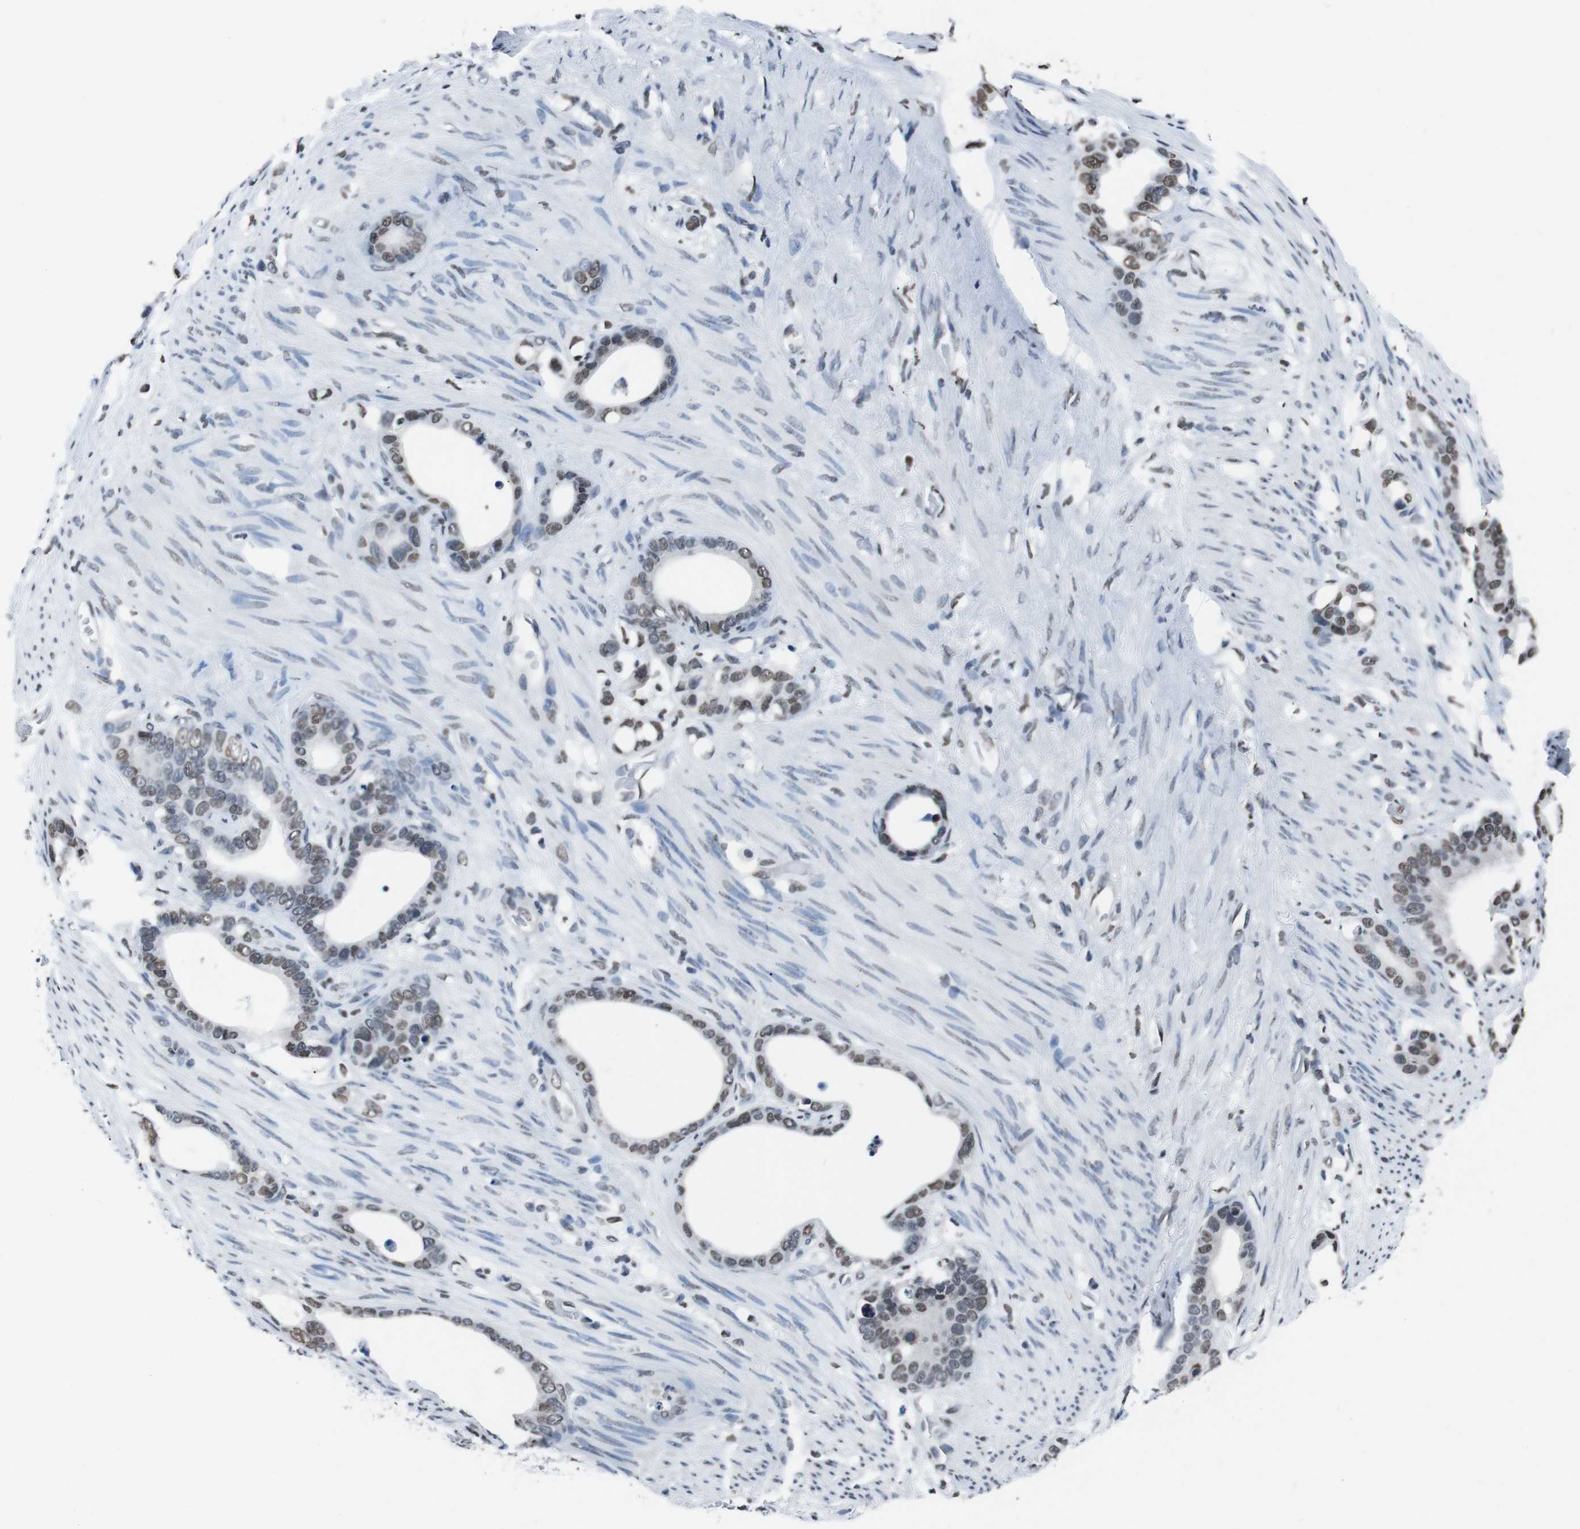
{"staining": {"intensity": "moderate", "quantity": ">75%", "location": "nuclear"}, "tissue": "stomach cancer", "cell_type": "Tumor cells", "image_type": "cancer", "snomed": [{"axis": "morphology", "description": "Adenocarcinoma, NOS"}, {"axis": "topography", "description": "Stomach"}], "caption": "This is an image of IHC staining of stomach cancer (adenocarcinoma), which shows moderate expression in the nuclear of tumor cells.", "gene": "PIP4P2", "patient": {"sex": "female", "age": 75}}